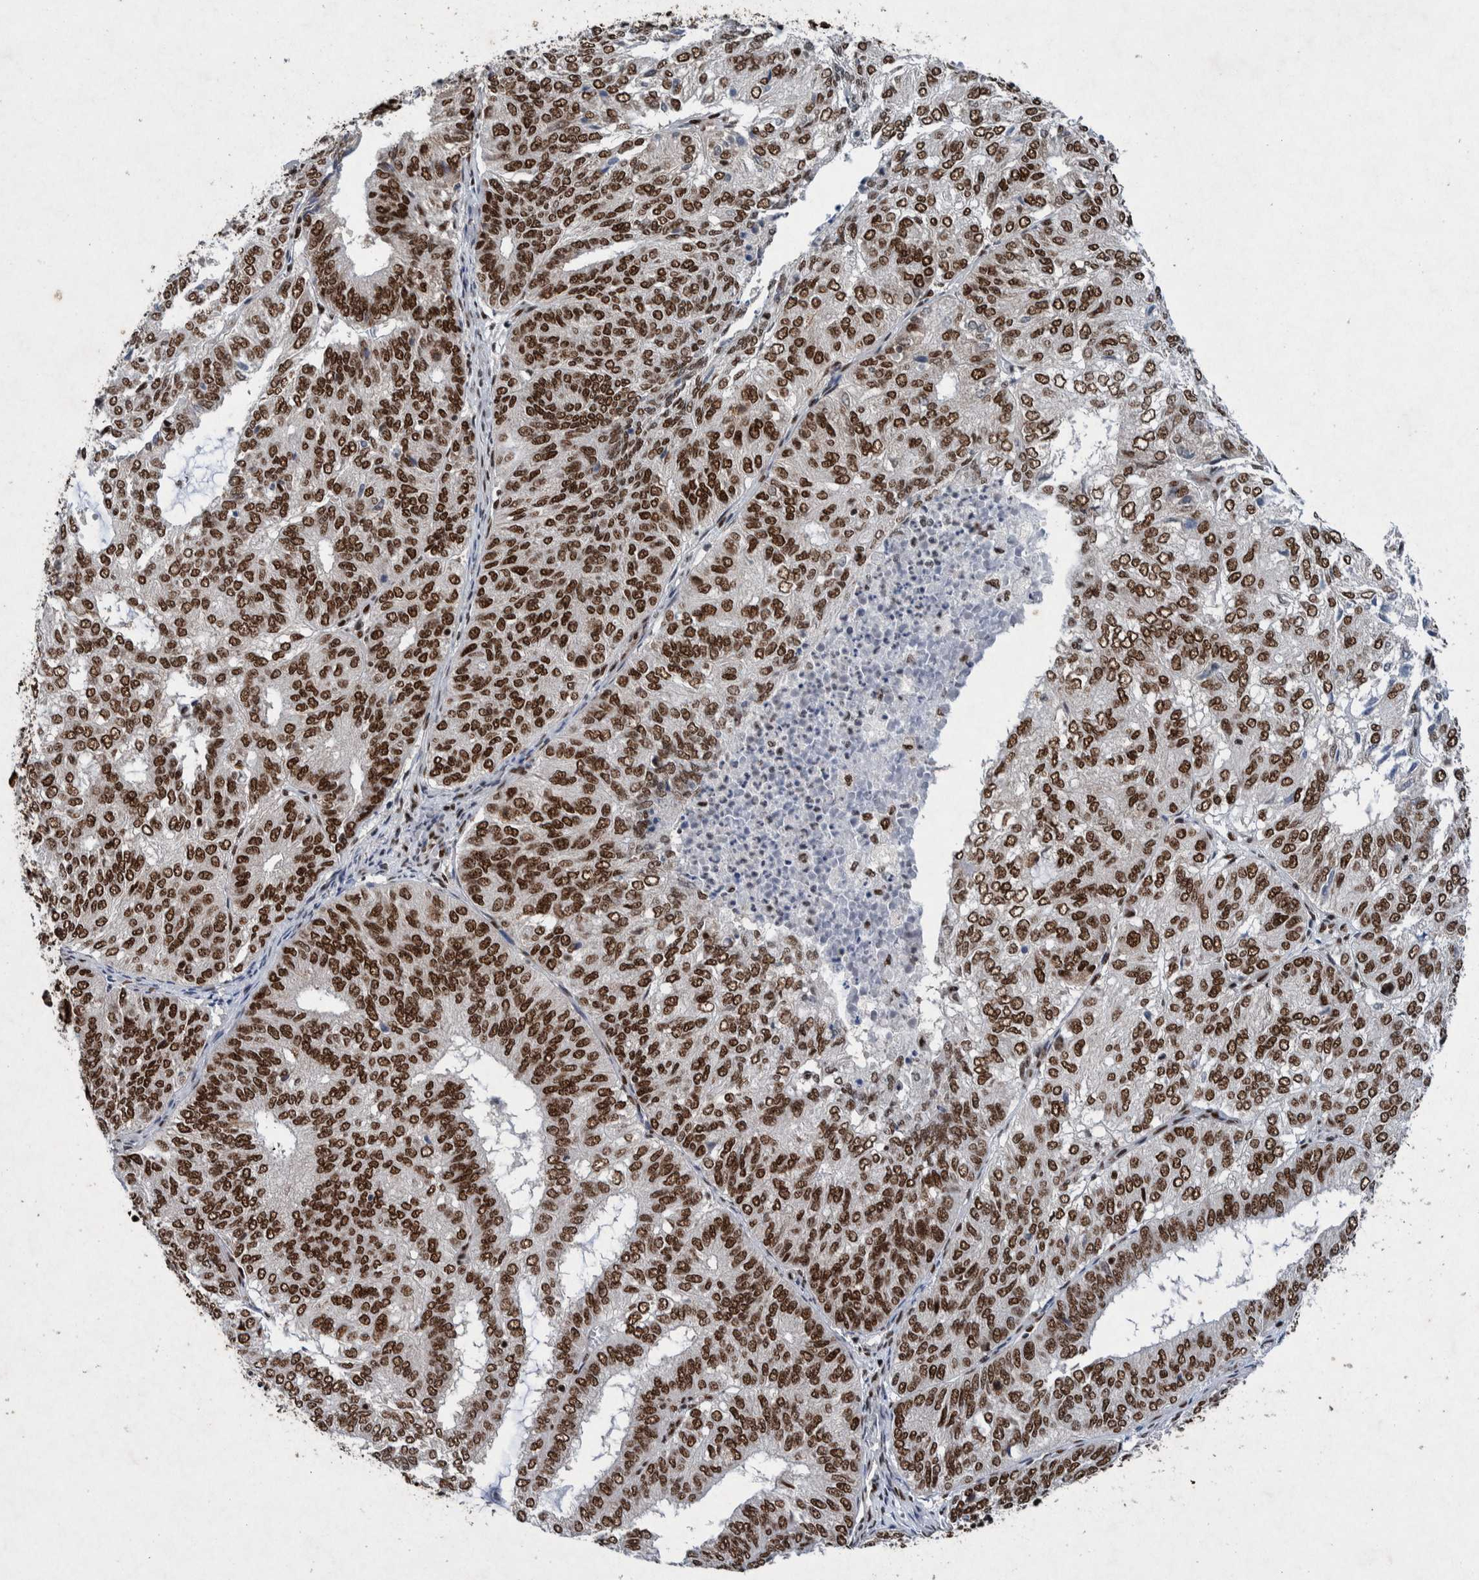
{"staining": {"intensity": "strong", "quantity": ">75%", "location": "nuclear"}, "tissue": "endometrial cancer", "cell_type": "Tumor cells", "image_type": "cancer", "snomed": [{"axis": "morphology", "description": "Adenocarcinoma, NOS"}, {"axis": "topography", "description": "Uterus"}], "caption": "Protein staining of endometrial adenocarcinoma tissue shows strong nuclear expression in approximately >75% of tumor cells. Nuclei are stained in blue.", "gene": "TAF10", "patient": {"sex": "female", "age": 60}}